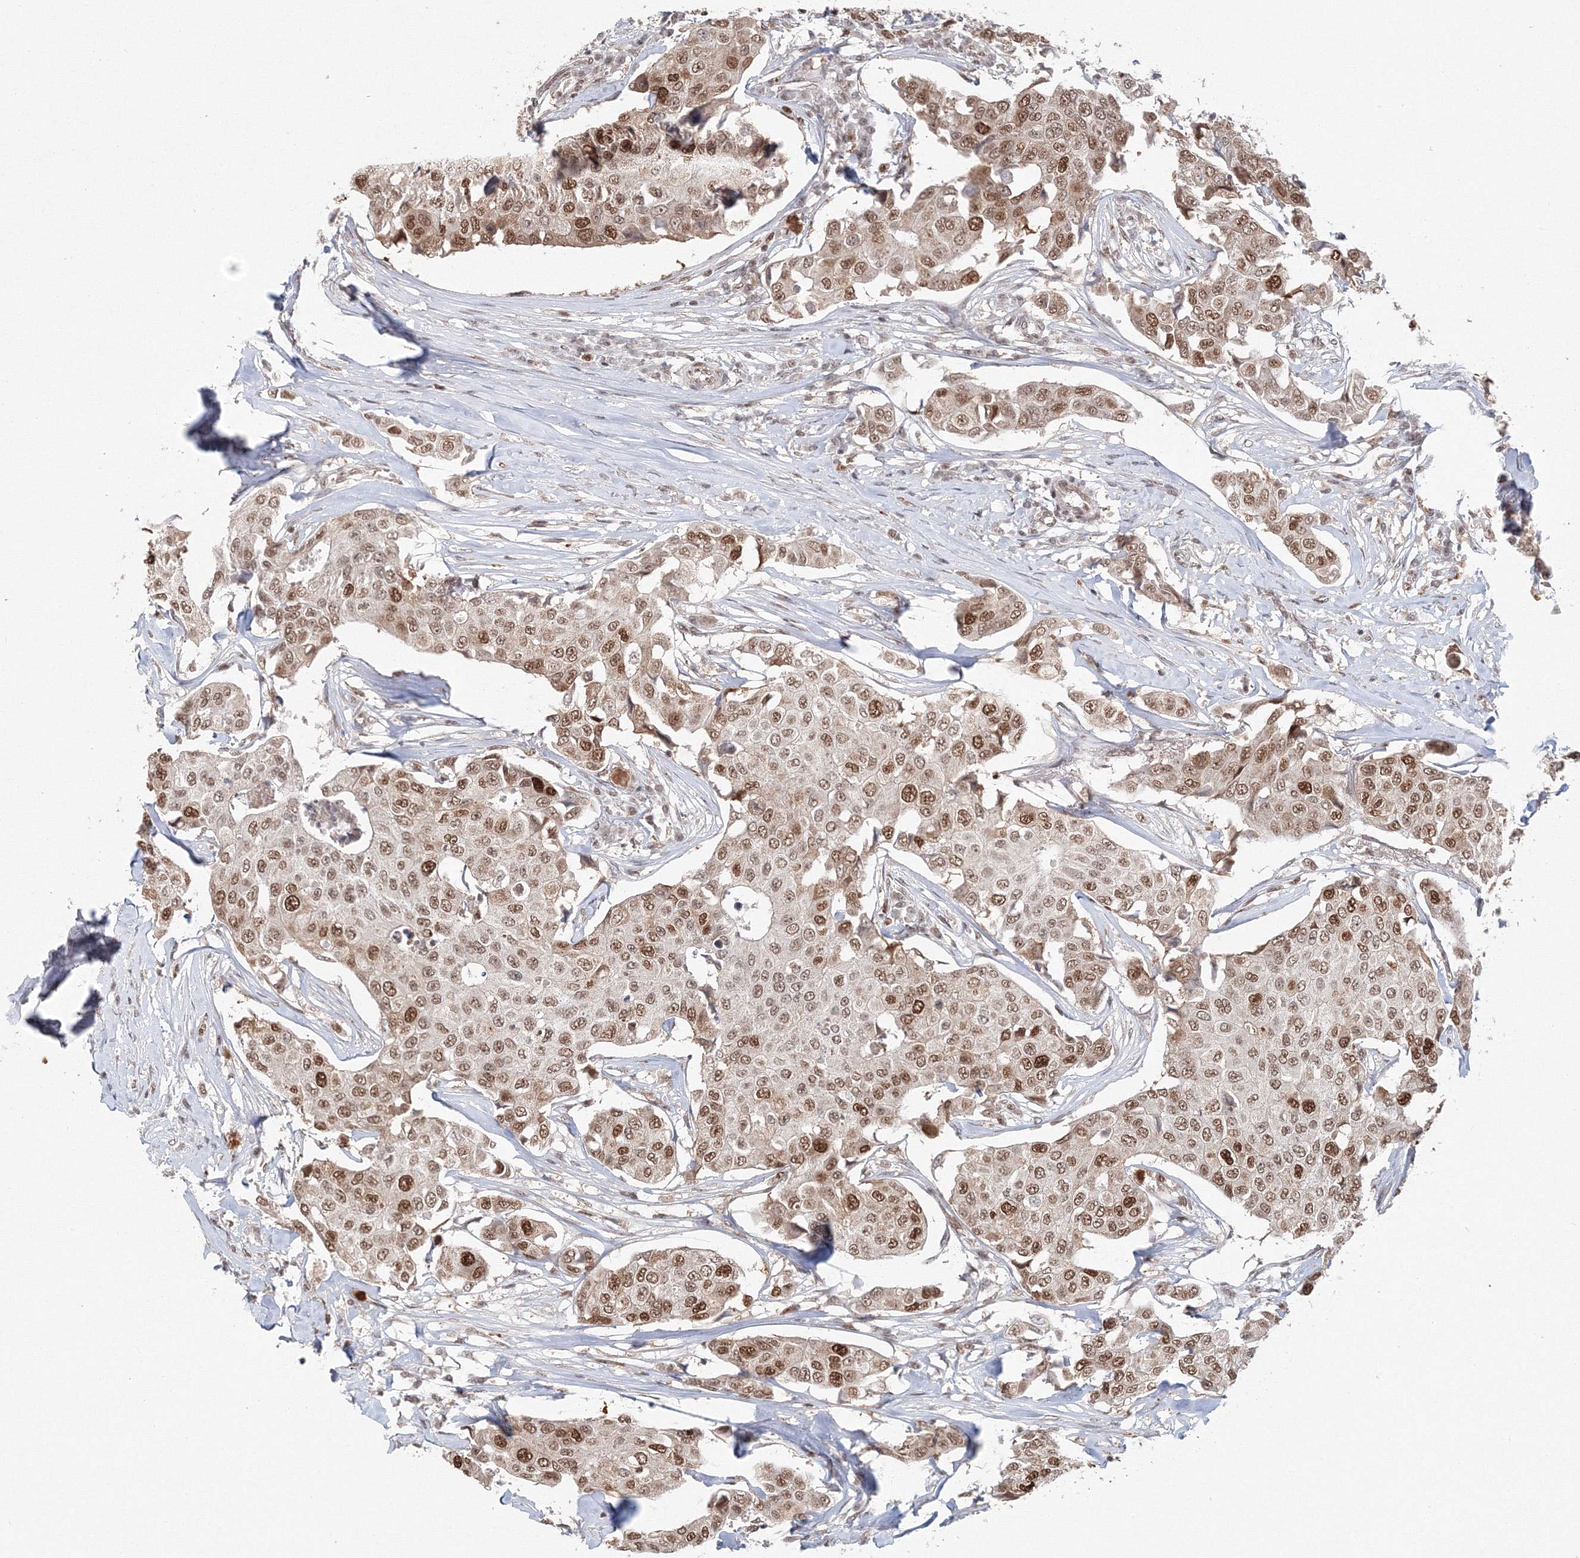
{"staining": {"intensity": "strong", "quantity": "25%-75%", "location": "nuclear"}, "tissue": "breast cancer", "cell_type": "Tumor cells", "image_type": "cancer", "snomed": [{"axis": "morphology", "description": "Duct carcinoma"}, {"axis": "topography", "description": "Breast"}], "caption": "Strong nuclear protein staining is seen in approximately 25%-75% of tumor cells in intraductal carcinoma (breast).", "gene": "IWS1", "patient": {"sex": "female", "age": 80}}